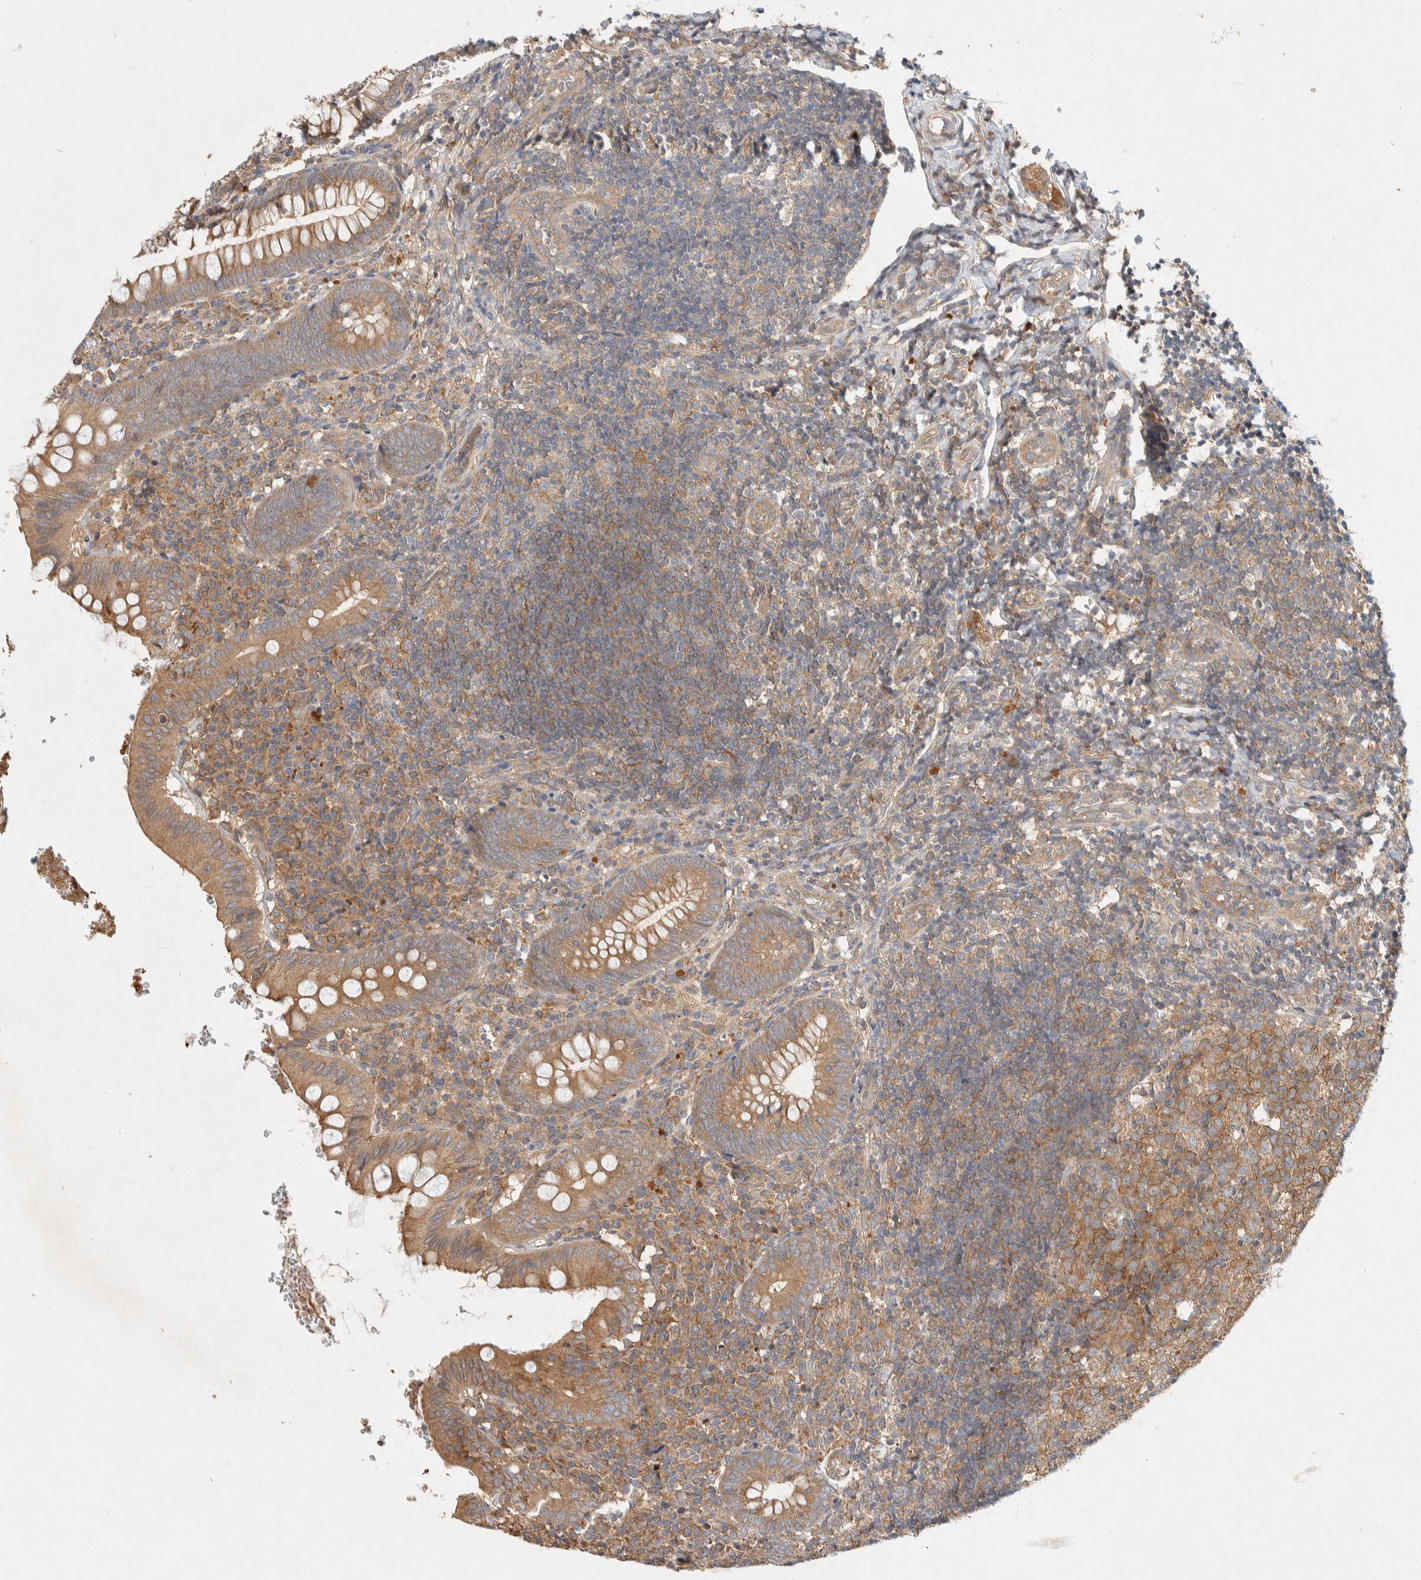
{"staining": {"intensity": "moderate", "quantity": ">75%", "location": "cytoplasmic/membranous"}, "tissue": "appendix", "cell_type": "Glandular cells", "image_type": "normal", "snomed": [{"axis": "morphology", "description": "Normal tissue, NOS"}, {"axis": "topography", "description": "Appendix"}], "caption": "Protein positivity by immunohistochemistry shows moderate cytoplasmic/membranous staining in approximately >75% of glandular cells in unremarkable appendix.", "gene": "PXK", "patient": {"sex": "male", "age": 8}}